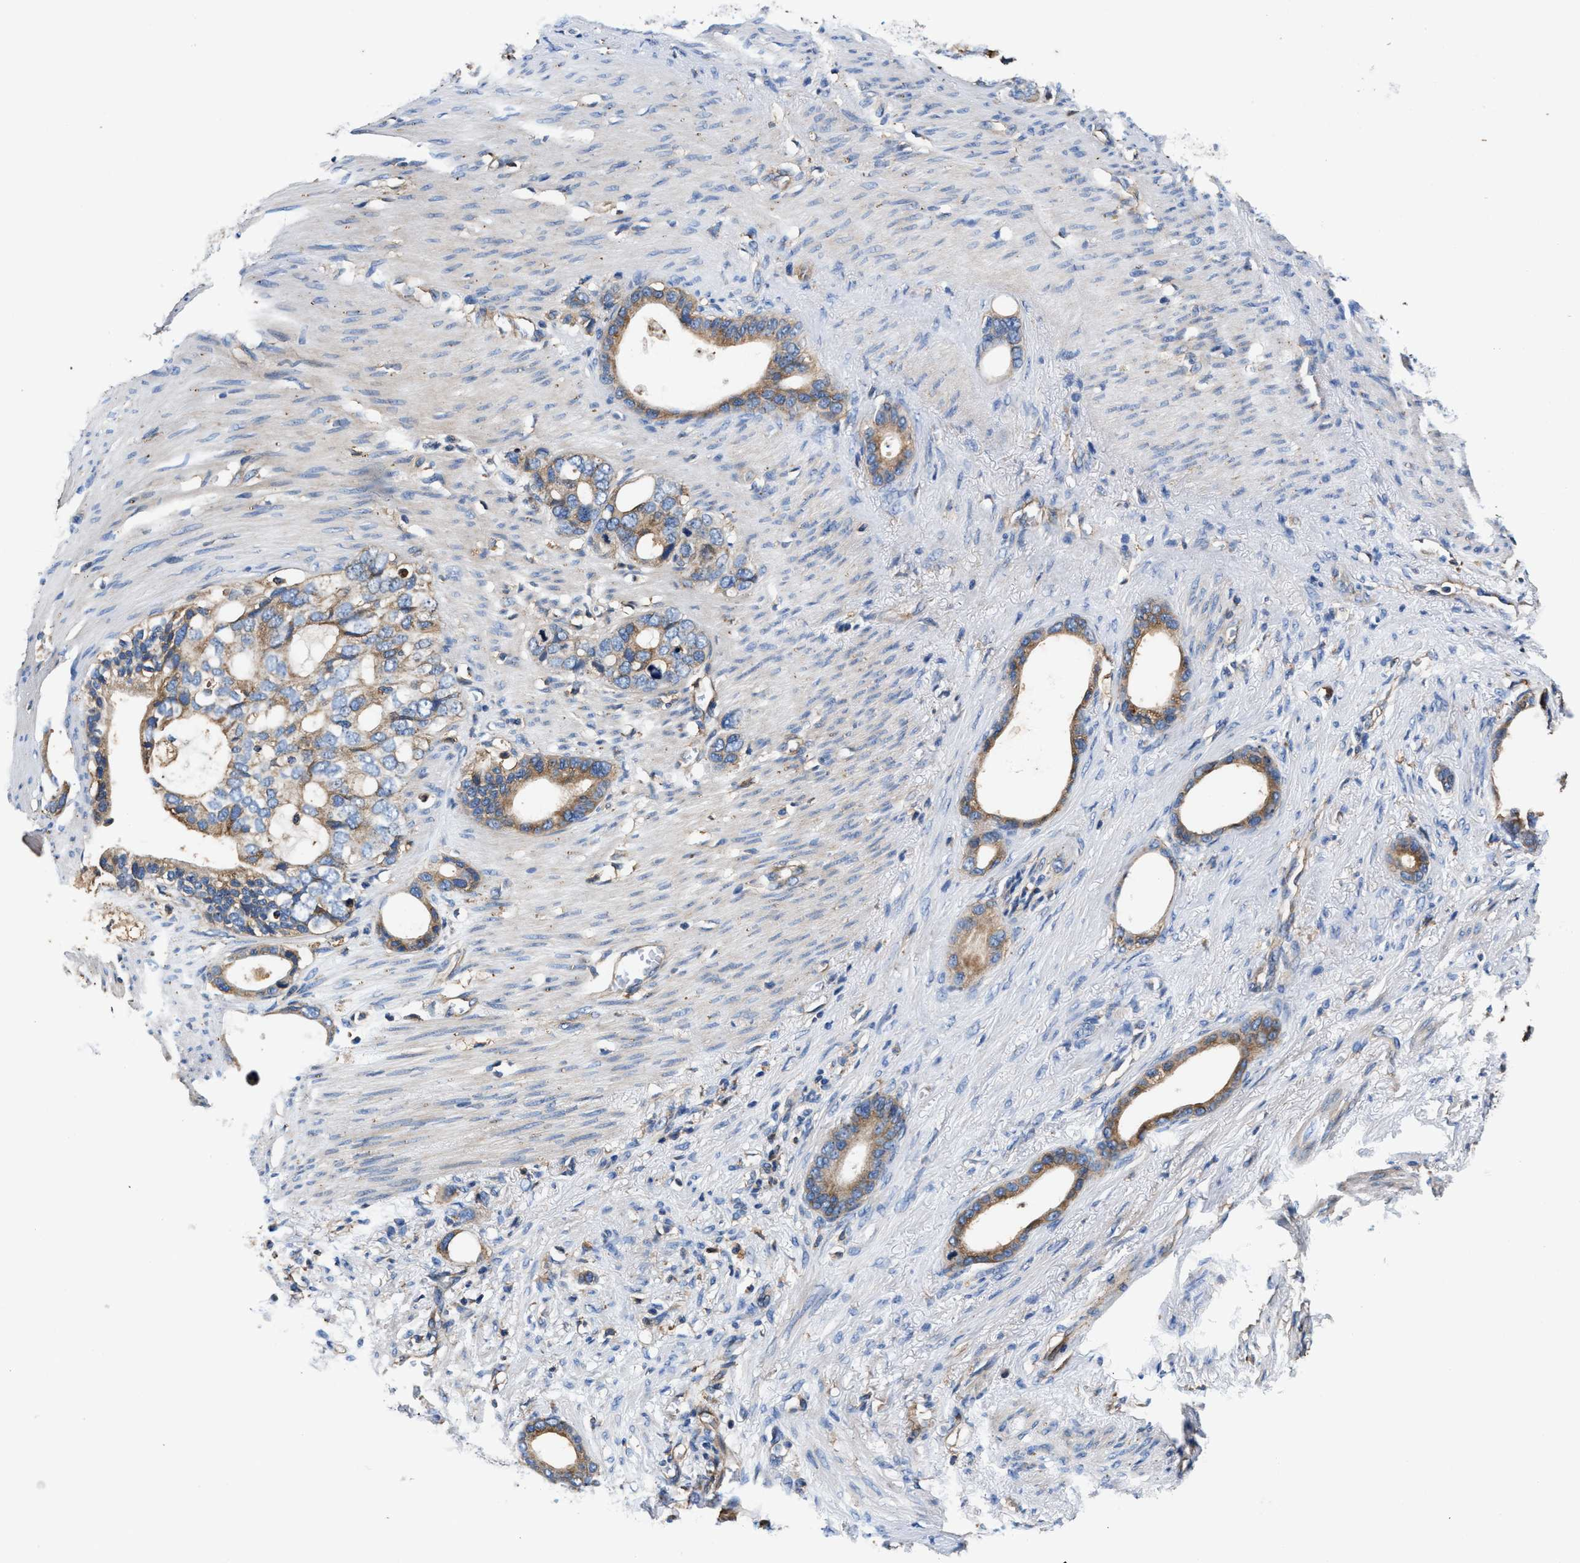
{"staining": {"intensity": "moderate", "quantity": ">75%", "location": "cytoplasmic/membranous"}, "tissue": "stomach cancer", "cell_type": "Tumor cells", "image_type": "cancer", "snomed": [{"axis": "morphology", "description": "Adenocarcinoma, NOS"}, {"axis": "topography", "description": "Stomach"}], "caption": "This micrograph displays stomach adenocarcinoma stained with immunohistochemistry to label a protein in brown. The cytoplasmic/membranous of tumor cells show moderate positivity for the protein. Nuclei are counter-stained blue.", "gene": "PPP1R9B", "patient": {"sex": "female", "age": 75}}